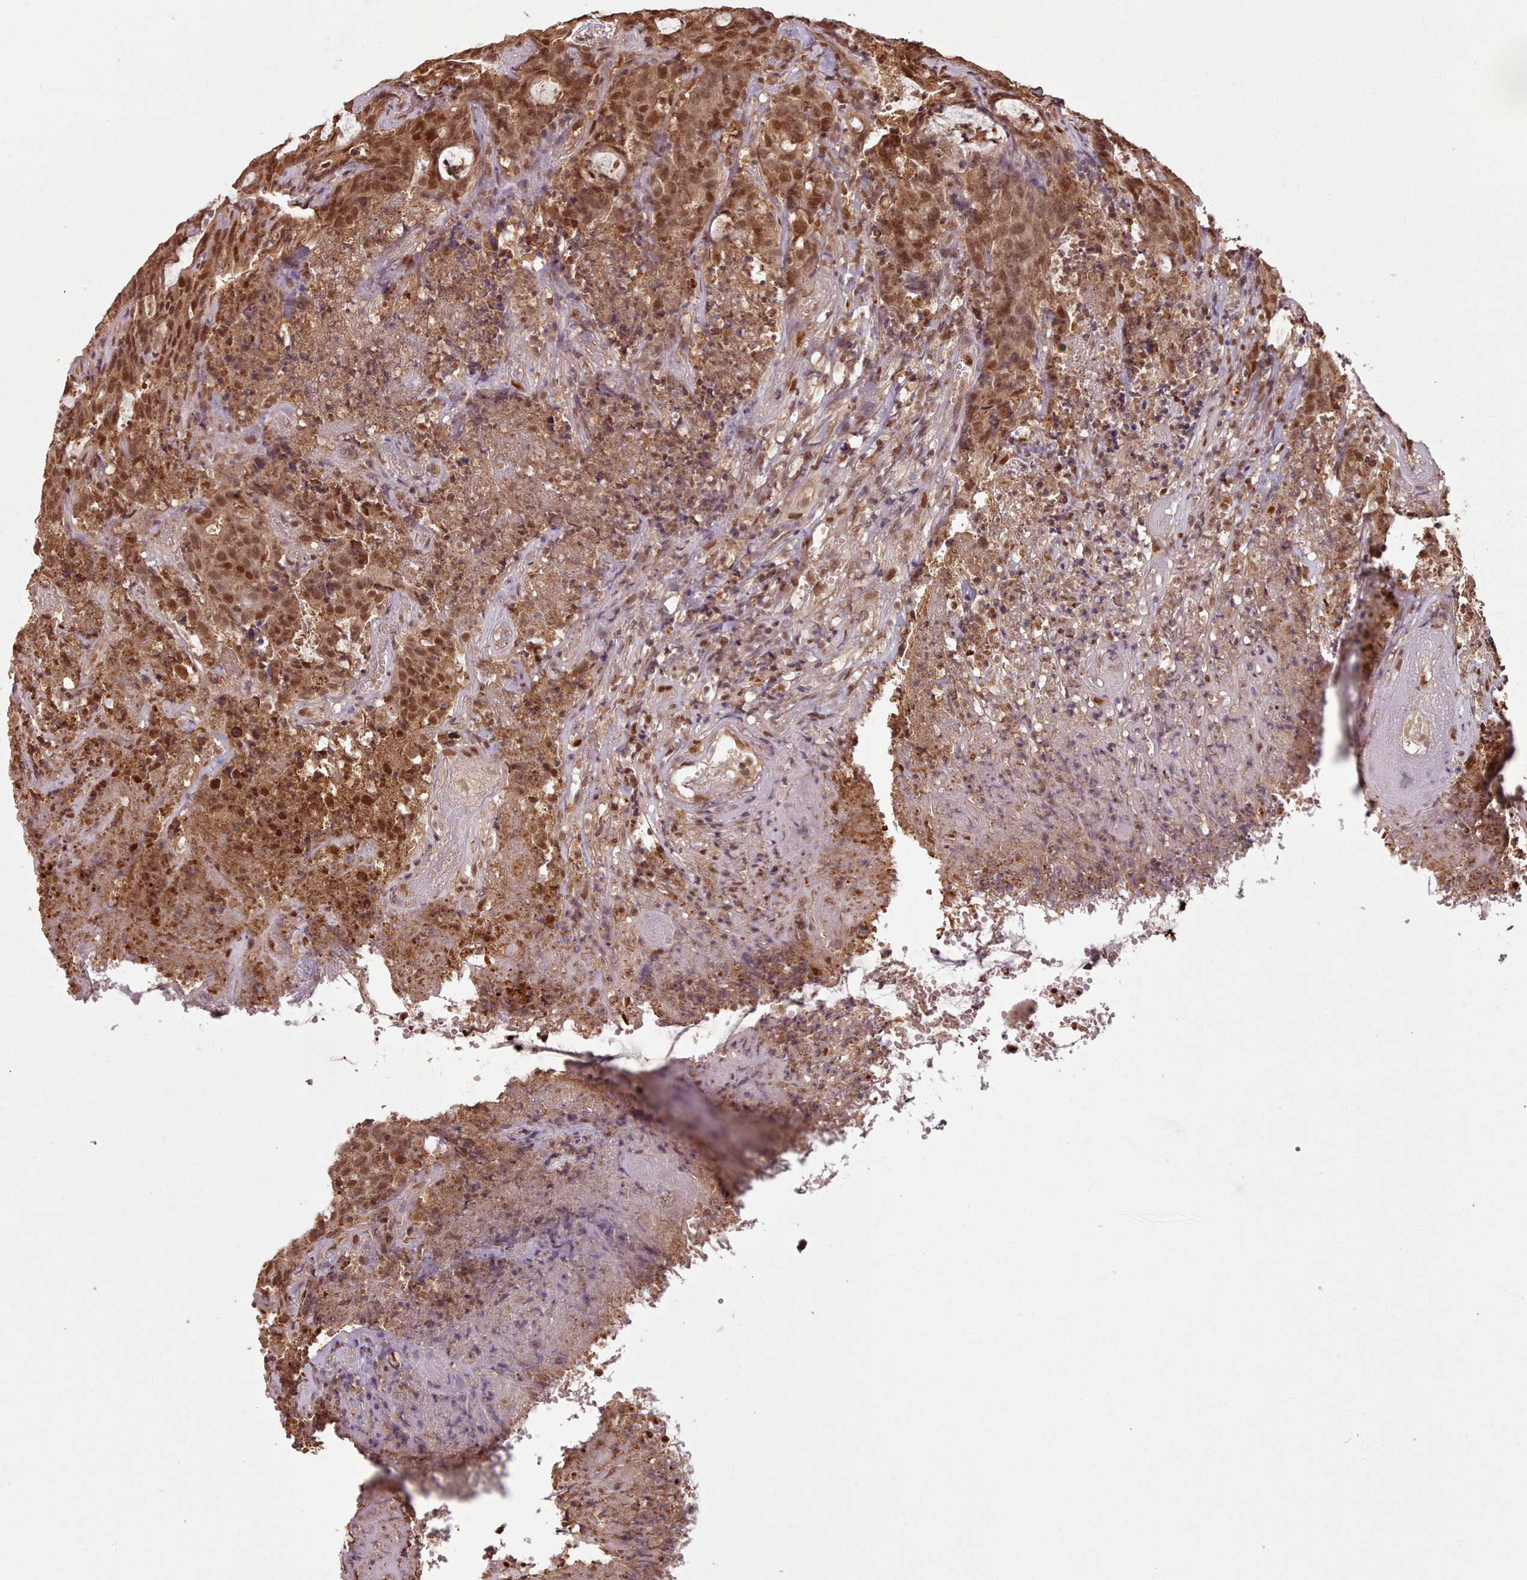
{"staining": {"intensity": "moderate", "quantity": ">75%", "location": "cytoplasmic/membranous,nuclear"}, "tissue": "colorectal cancer", "cell_type": "Tumor cells", "image_type": "cancer", "snomed": [{"axis": "morphology", "description": "Adenocarcinoma, NOS"}, {"axis": "topography", "description": "Colon"}], "caption": "Brown immunohistochemical staining in human colorectal cancer (adenocarcinoma) shows moderate cytoplasmic/membranous and nuclear positivity in approximately >75% of tumor cells.", "gene": "RPS27A", "patient": {"sex": "male", "age": 83}}